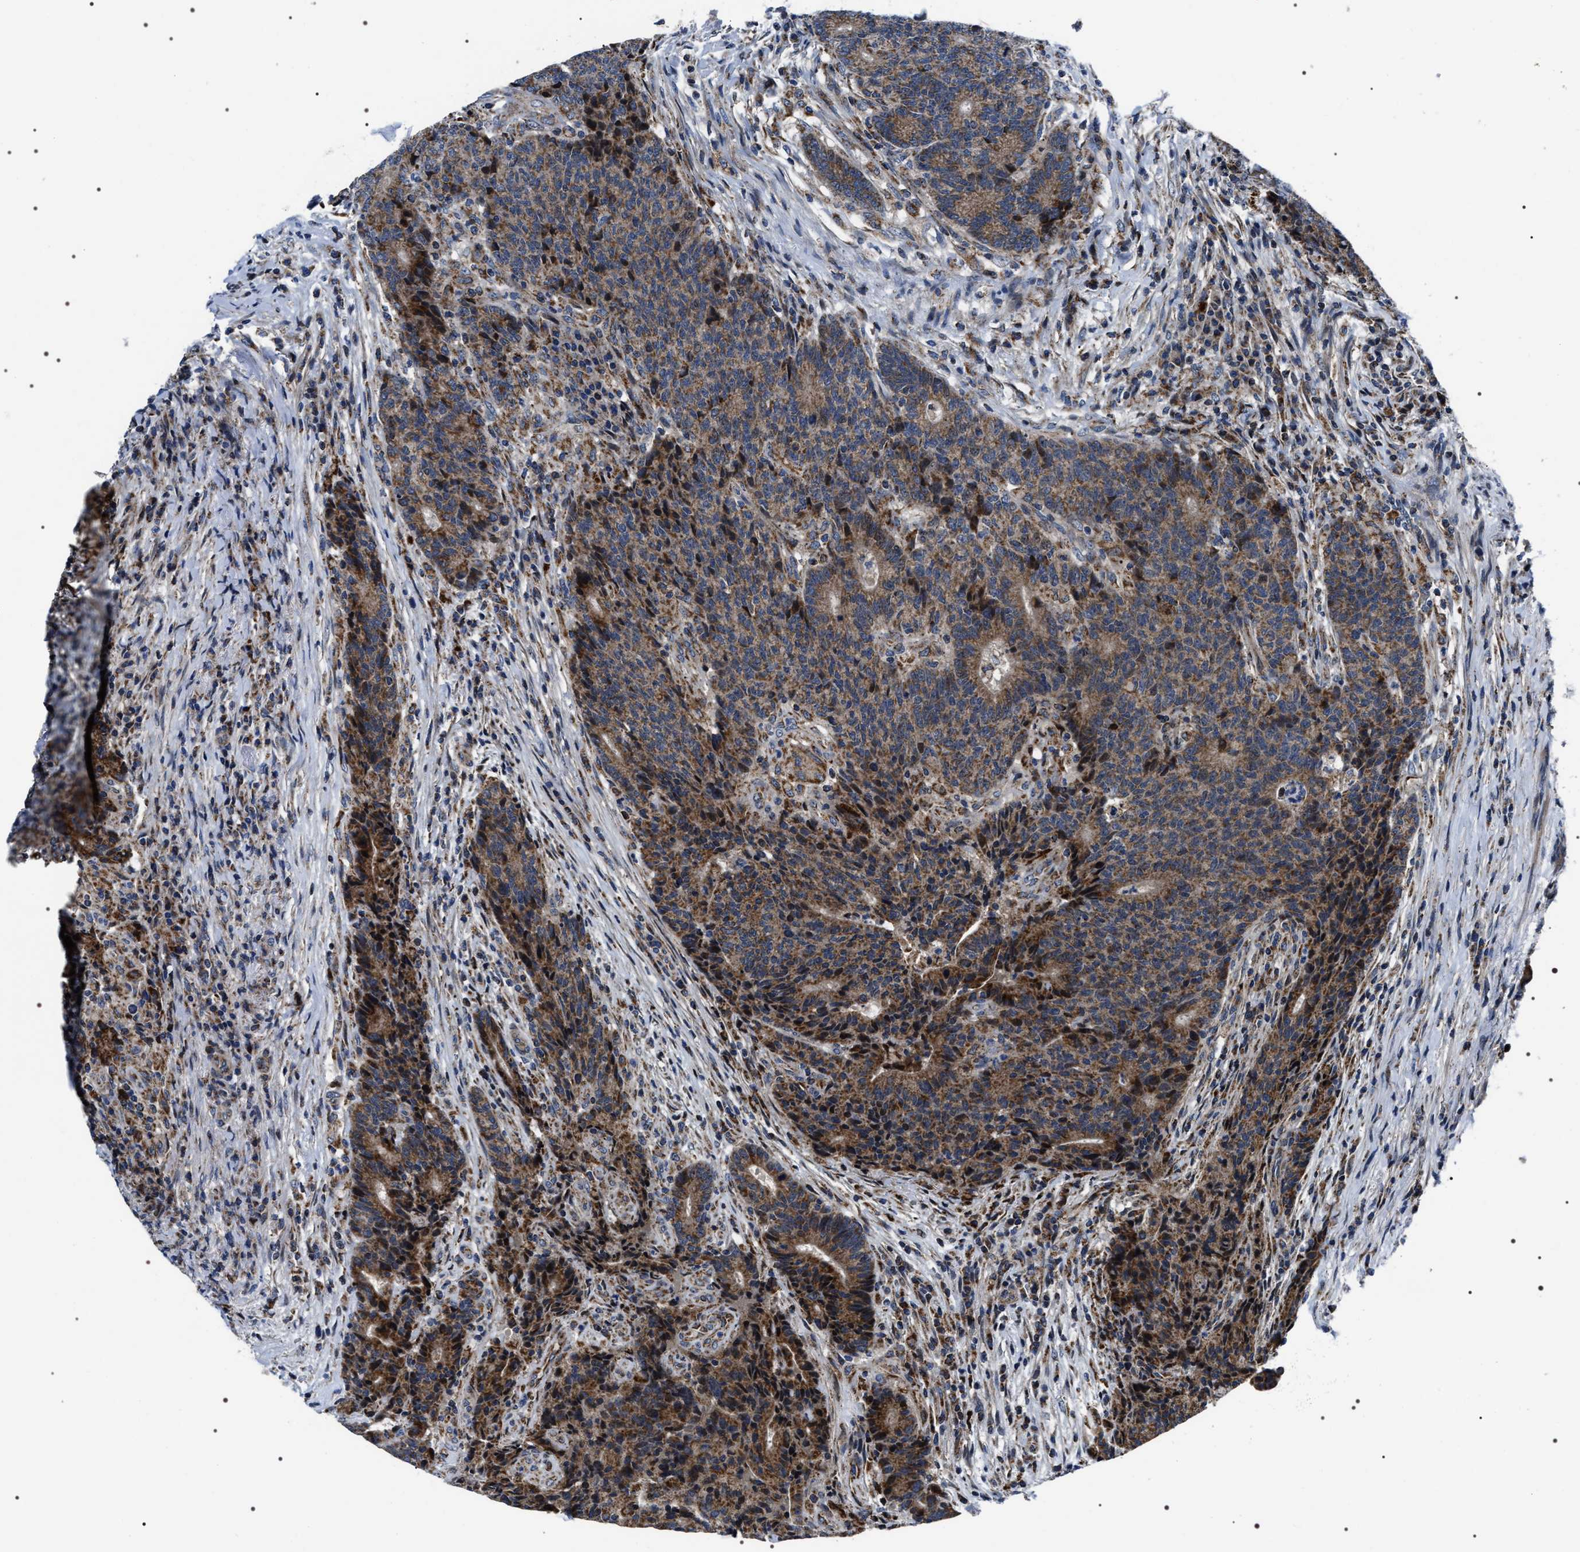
{"staining": {"intensity": "moderate", "quantity": ">75%", "location": "cytoplasmic/membranous"}, "tissue": "colorectal cancer", "cell_type": "Tumor cells", "image_type": "cancer", "snomed": [{"axis": "morphology", "description": "Normal tissue, NOS"}, {"axis": "morphology", "description": "Adenocarcinoma, NOS"}, {"axis": "topography", "description": "Colon"}], "caption": "Moderate cytoplasmic/membranous expression is appreciated in approximately >75% of tumor cells in colorectal cancer (adenocarcinoma).", "gene": "NTMT1", "patient": {"sex": "female", "age": 75}}